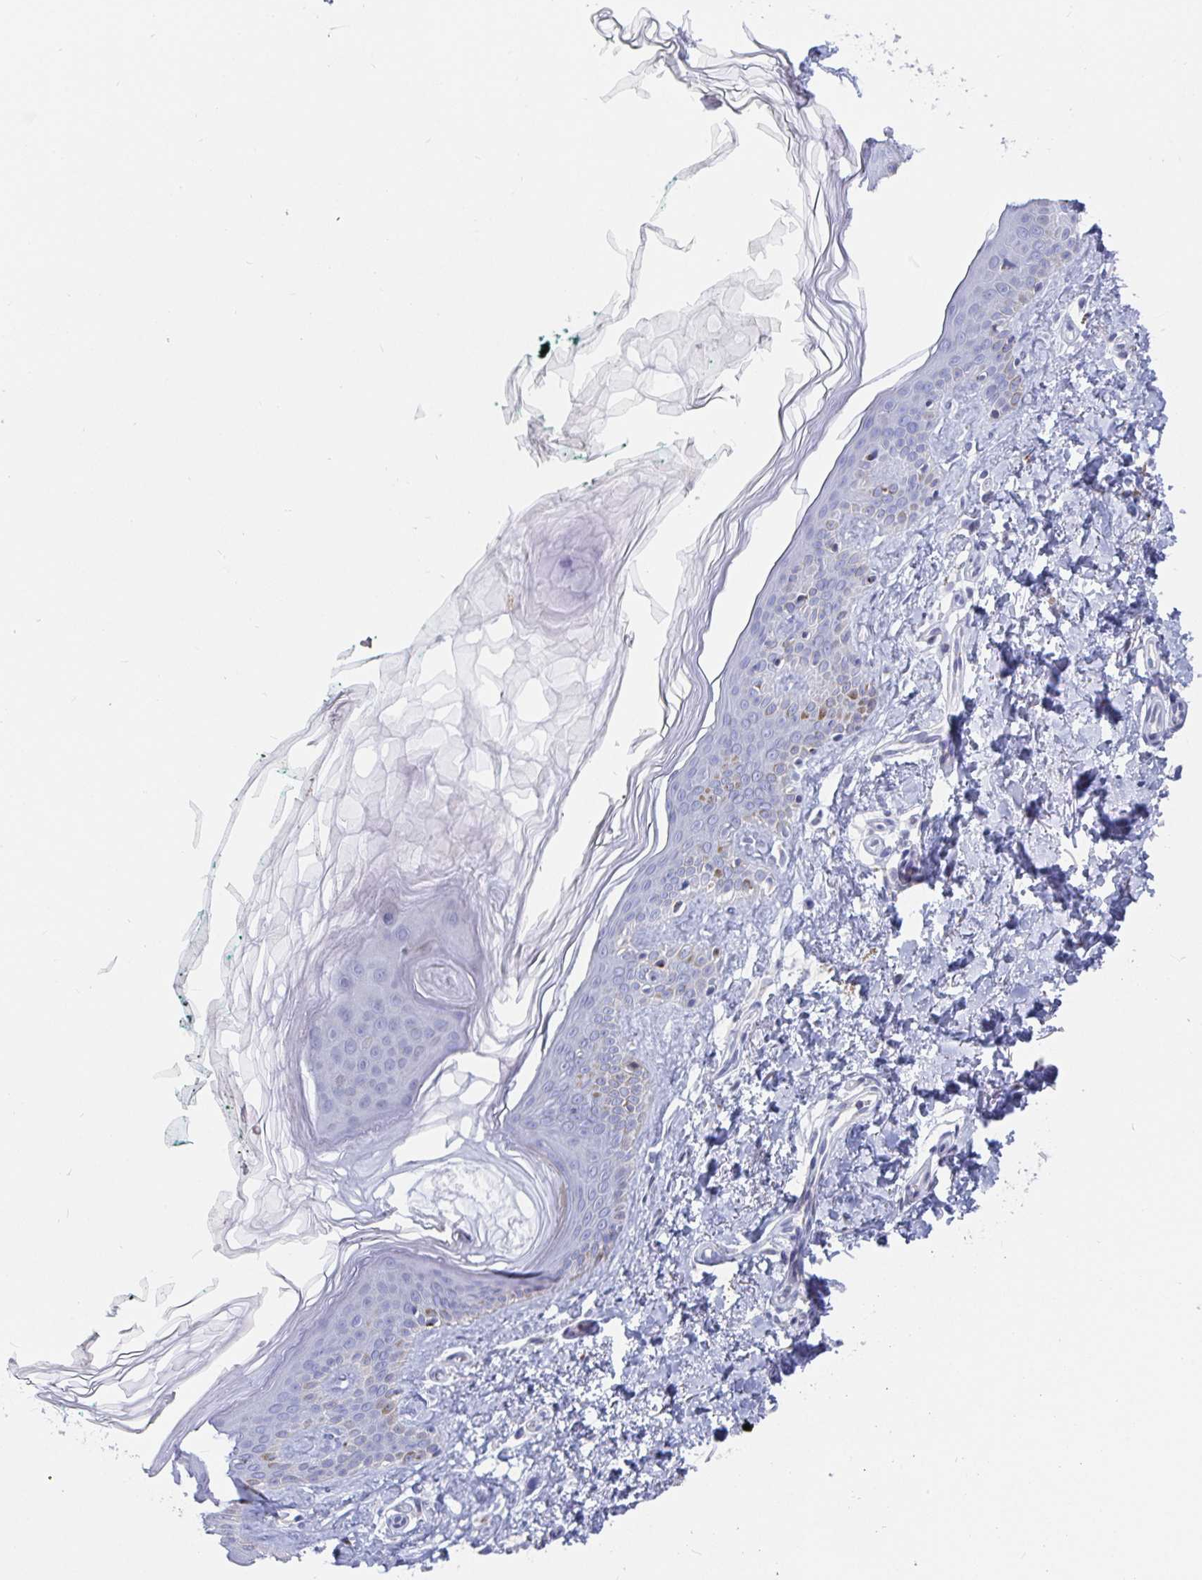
{"staining": {"intensity": "negative", "quantity": "none", "location": "none"}, "tissue": "skin", "cell_type": "Fibroblasts", "image_type": "normal", "snomed": [{"axis": "morphology", "description": "Normal tissue, NOS"}, {"axis": "topography", "description": "Skin"}, {"axis": "topography", "description": "Peripheral nerve tissue"}], "caption": "Immunohistochemistry image of unremarkable human skin stained for a protein (brown), which shows no expression in fibroblasts.", "gene": "TAS2R39", "patient": {"sex": "female", "age": 45}}